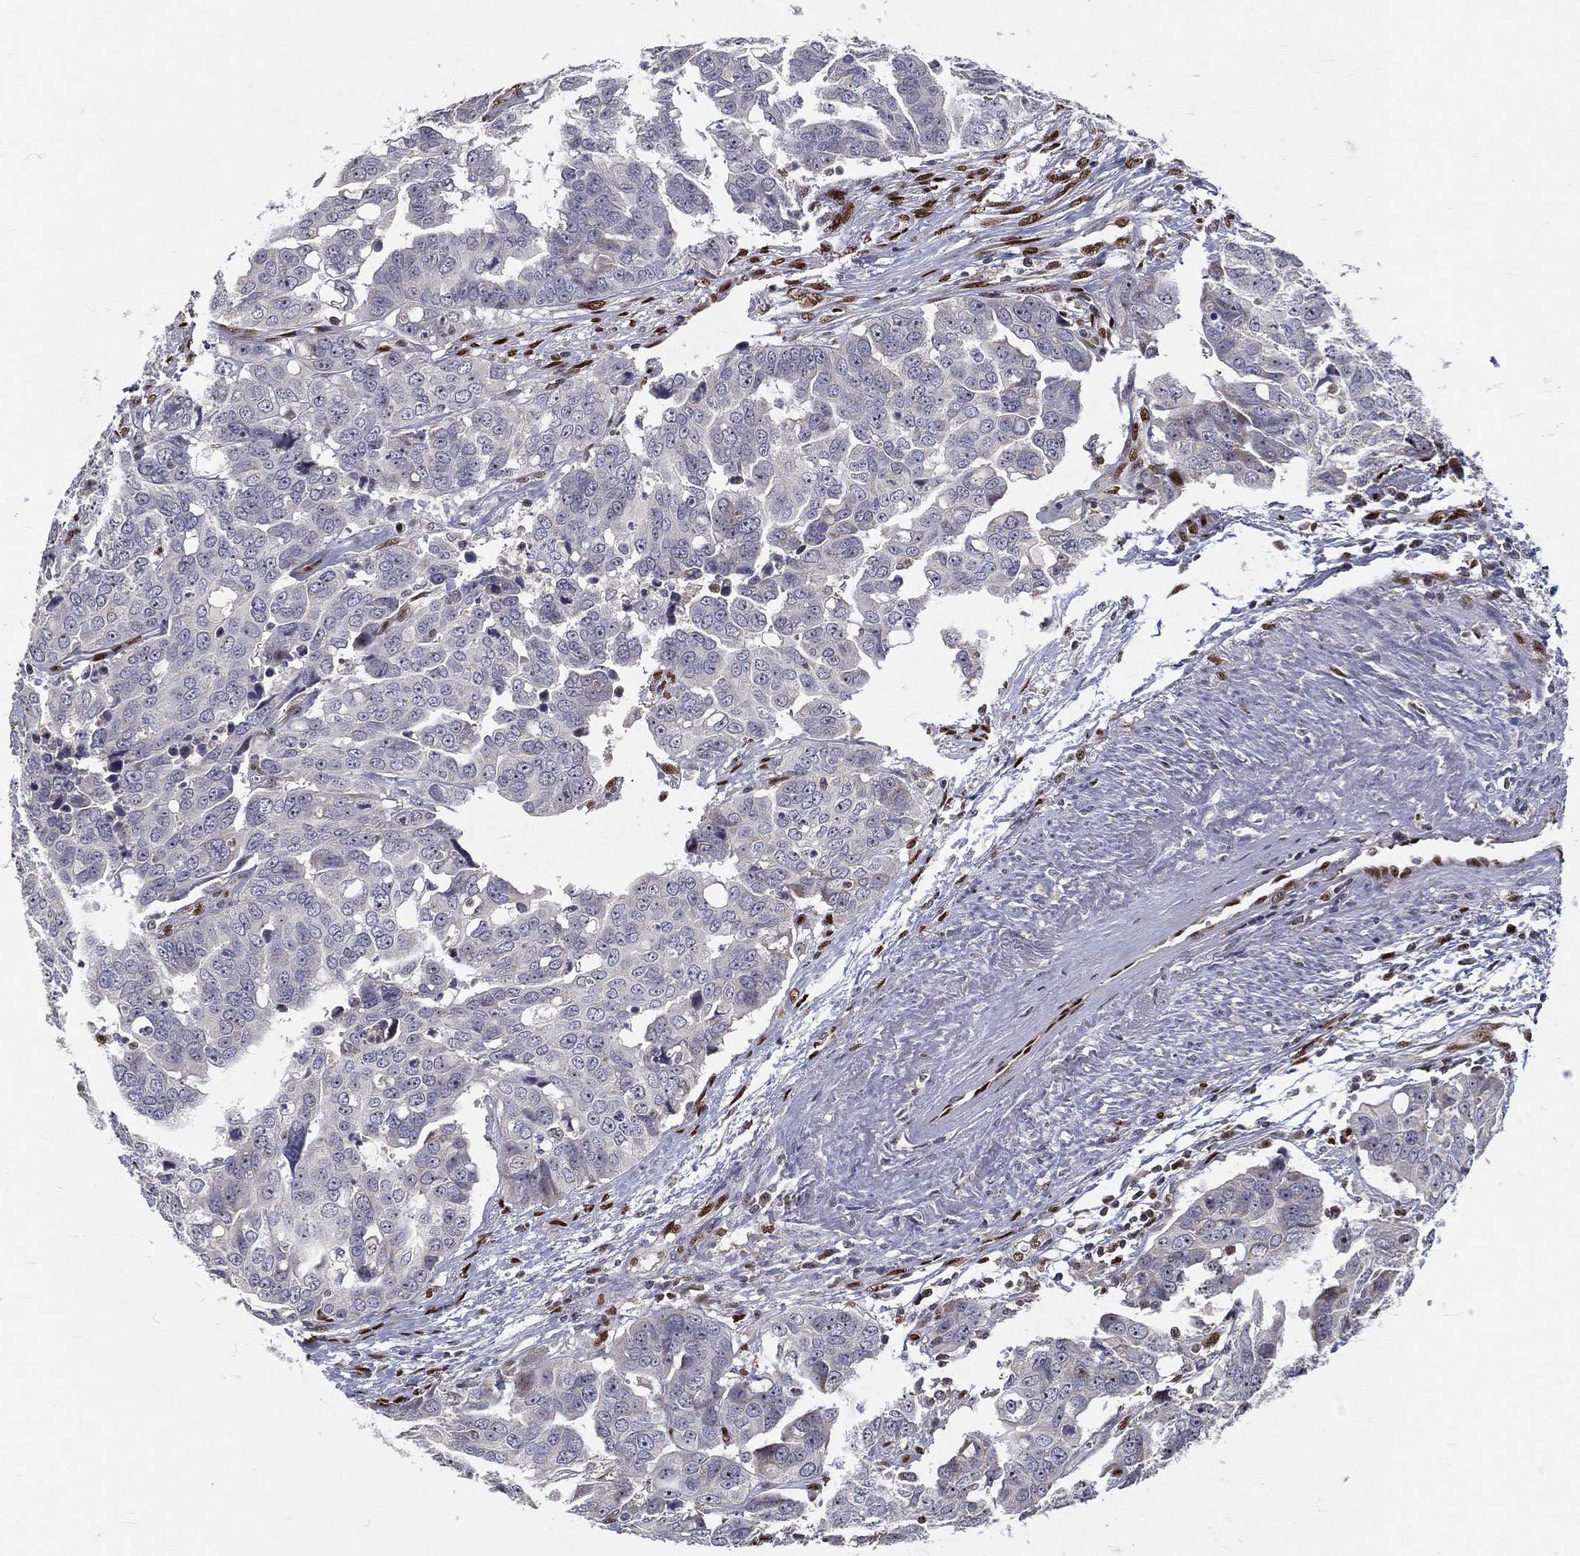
{"staining": {"intensity": "negative", "quantity": "none", "location": "none"}, "tissue": "ovarian cancer", "cell_type": "Tumor cells", "image_type": "cancer", "snomed": [{"axis": "morphology", "description": "Carcinoma, endometroid"}, {"axis": "topography", "description": "Ovary"}], "caption": "Tumor cells are negative for protein expression in human ovarian endometroid carcinoma.", "gene": "ZEB1", "patient": {"sex": "female", "age": 78}}